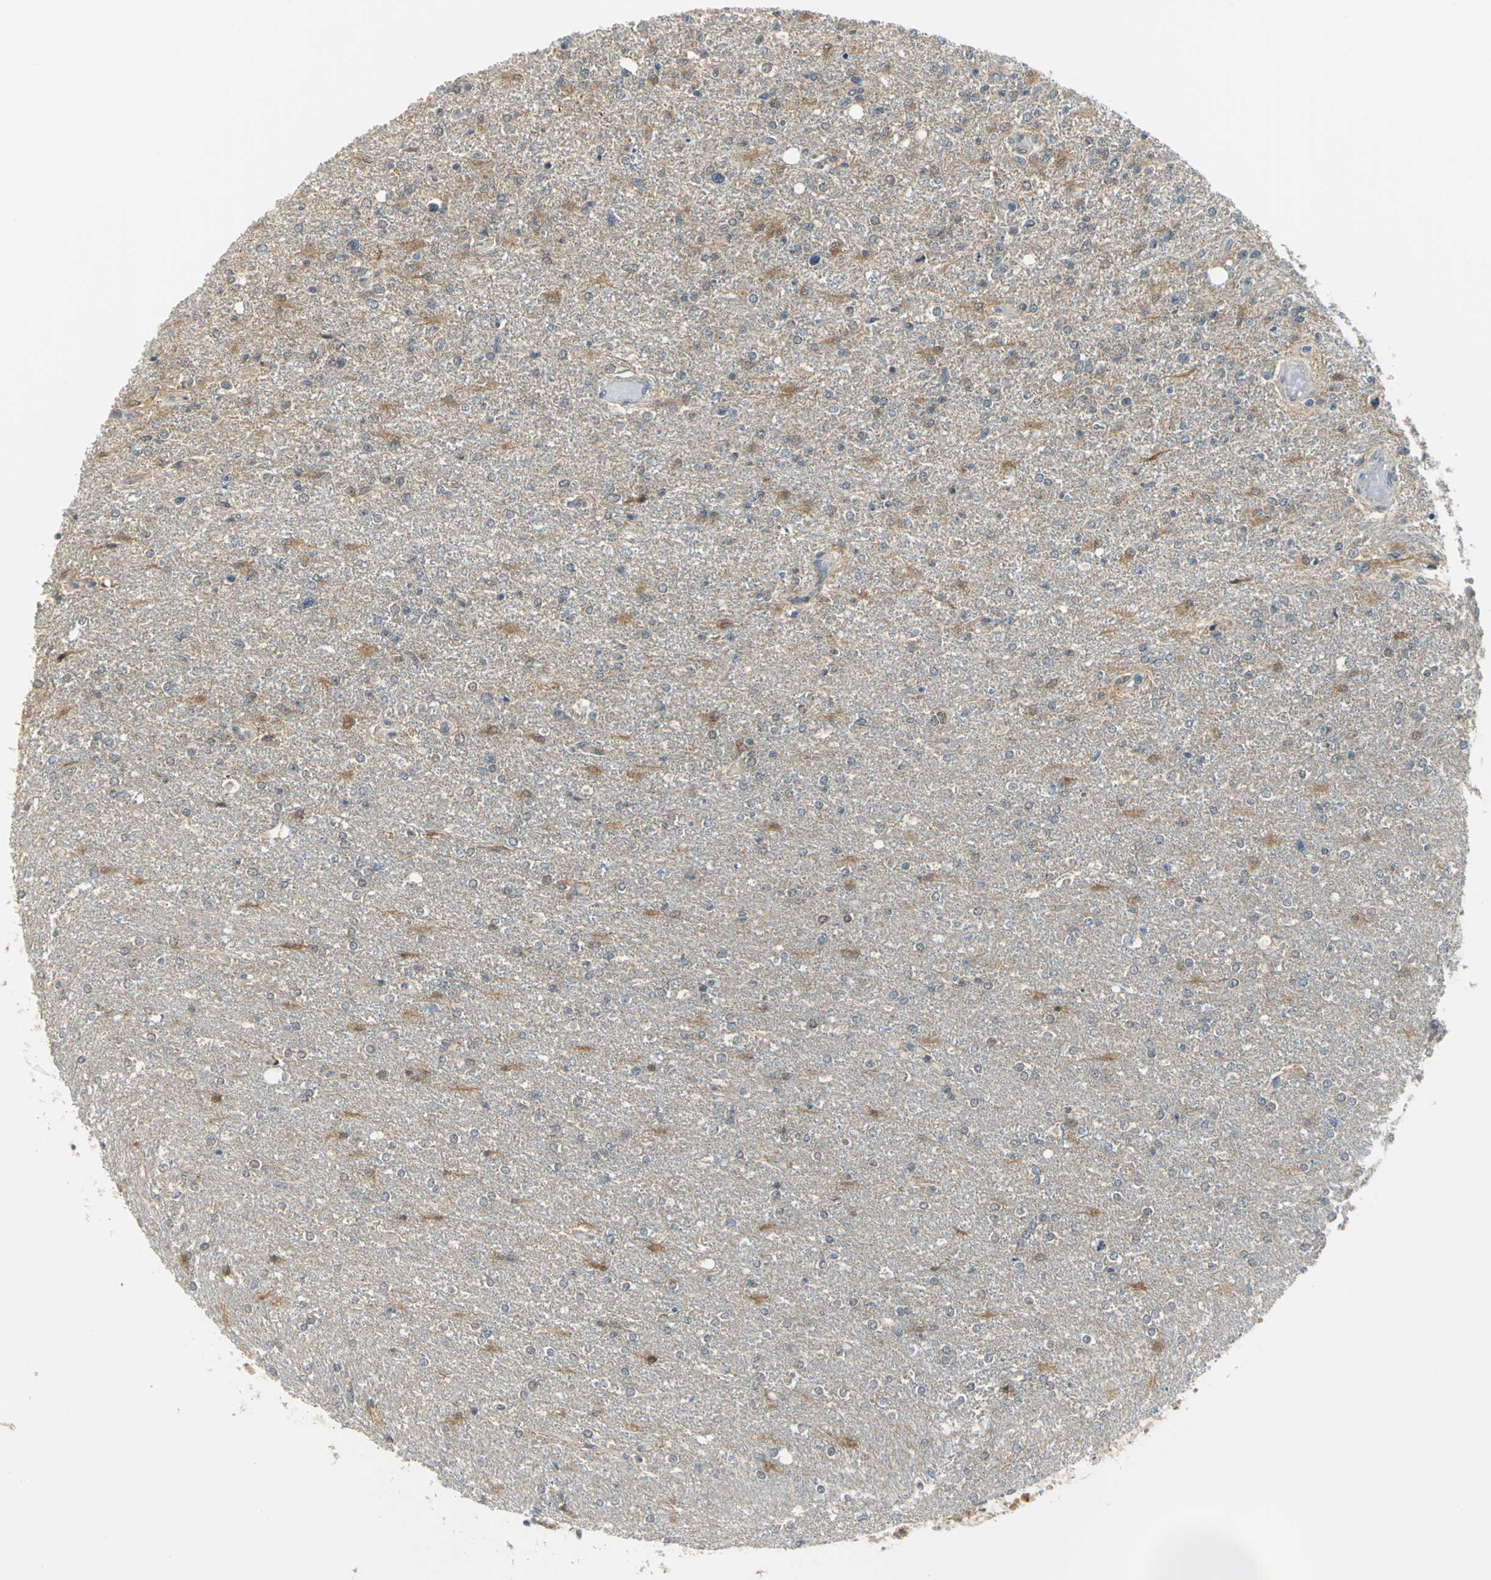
{"staining": {"intensity": "moderate", "quantity": "25%-75%", "location": "cytoplasmic/membranous"}, "tissue": "glioma", "cell_type": "Tumor cells", "image_type": "cancer", "snomed": [{"axis": "morphology", "description": "Glioma, malignant, High grade"}, {"axis": "topography", "description": "Cerebral cortex"}], "caption": "Malignant glioma (high-grade) was stained to show a protein in brown. There is medium levels of moderate cytoplasmic/membranous expression in approximately 25%-75% of tumor cells. The protein is shown in brown color, while the nuclei are stained blue.", "gene": "PGM3", "patient": {"sex": "male", "age": 76}}